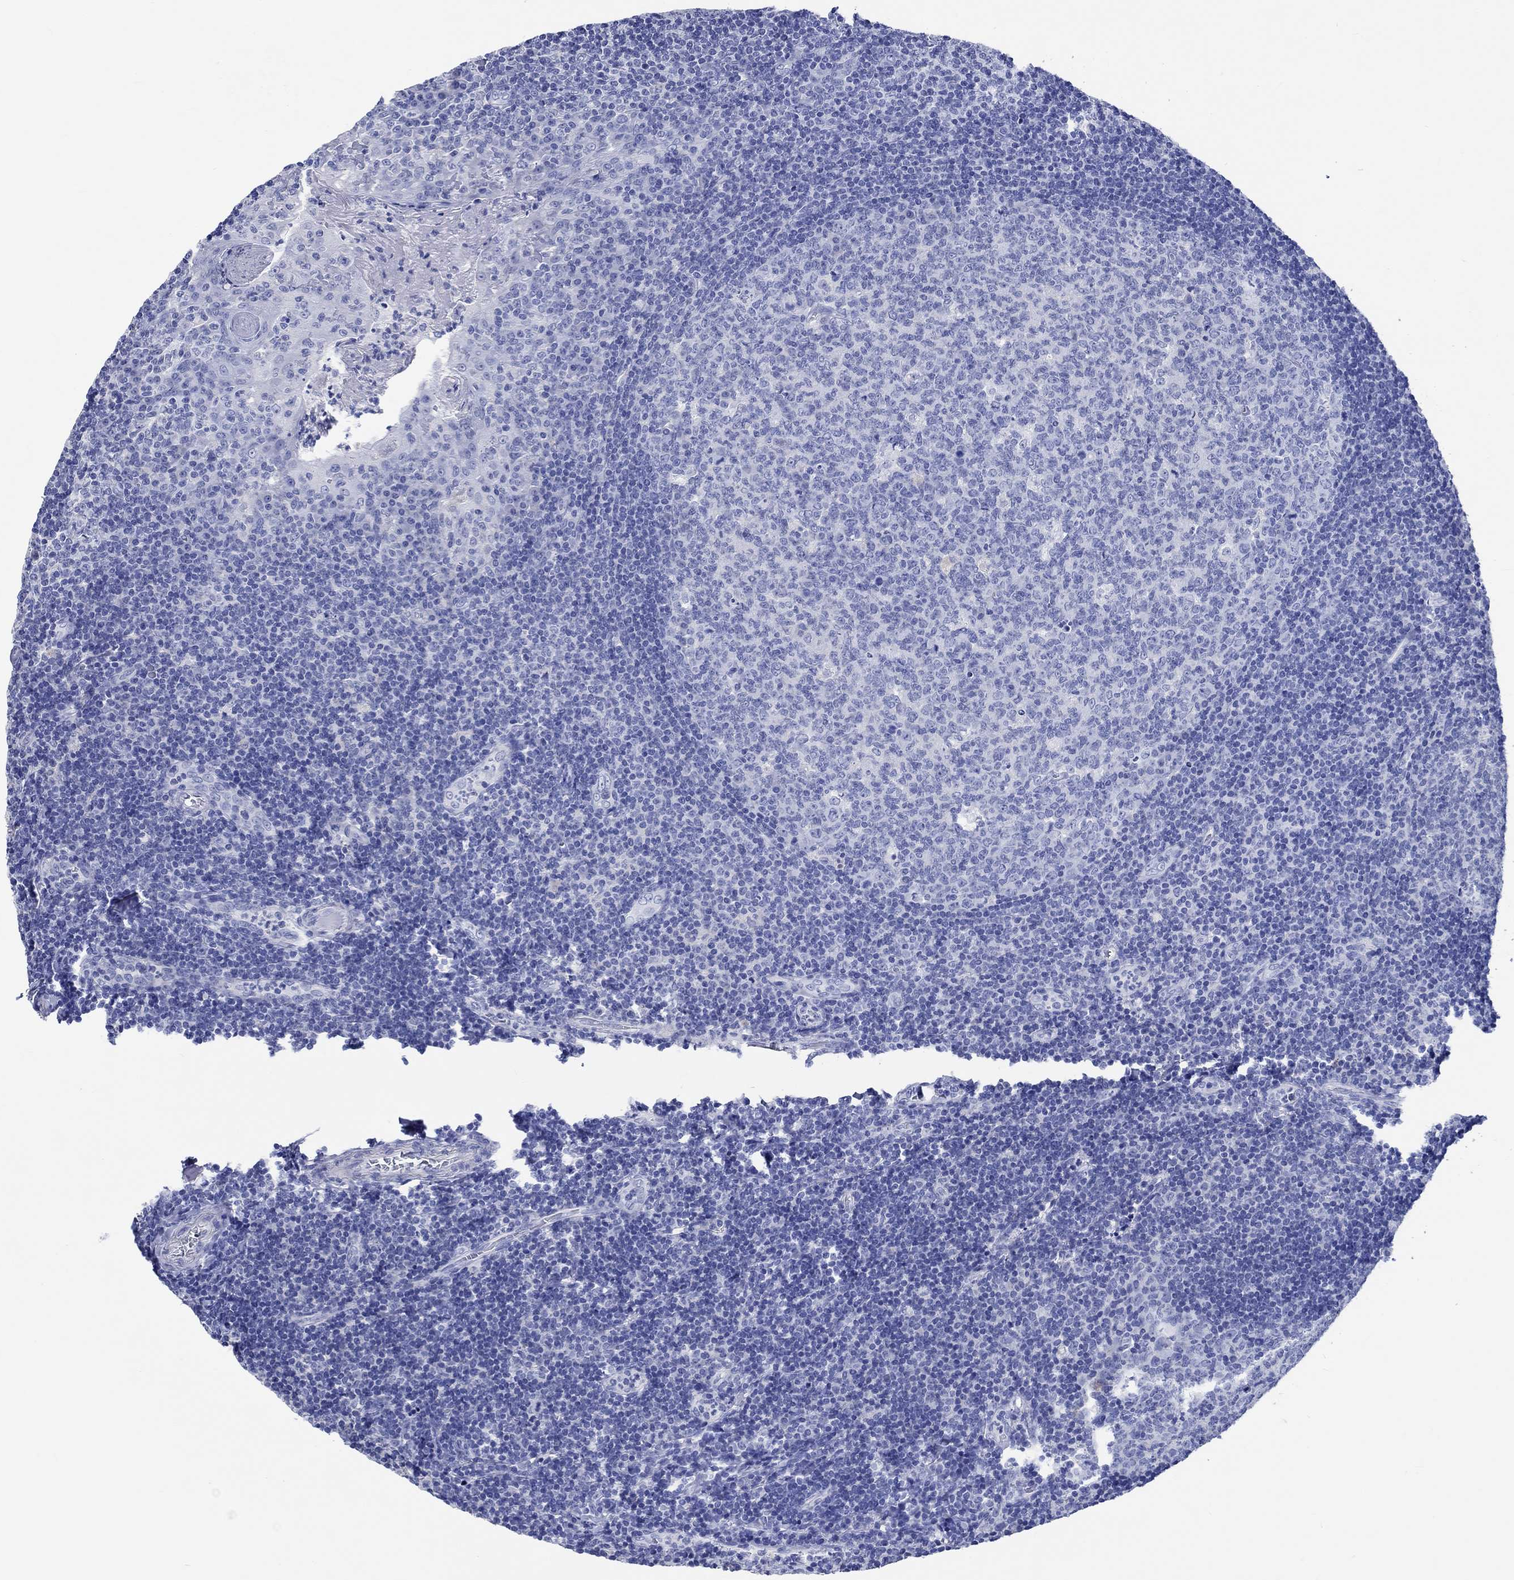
{"staining": {"intensity": "negative", "quantity": "none", "location": "none"}, "tissue": "tonsil", "cell_type": "Germinal center cells", "image_type": "normal", "snomed": [{"axis": "morphology", "description": "Normal tissue, NOS"}, {"axis": "topography", "description": "Tonsil"}], "caption": "High power microscopy histopathology image of an immunohistochemistry micrograph of benign tonsil, revealing no significant staining in germinal center cells.", "gene": "SHISA4", "patient": {"sex": "female", "age": 13}}